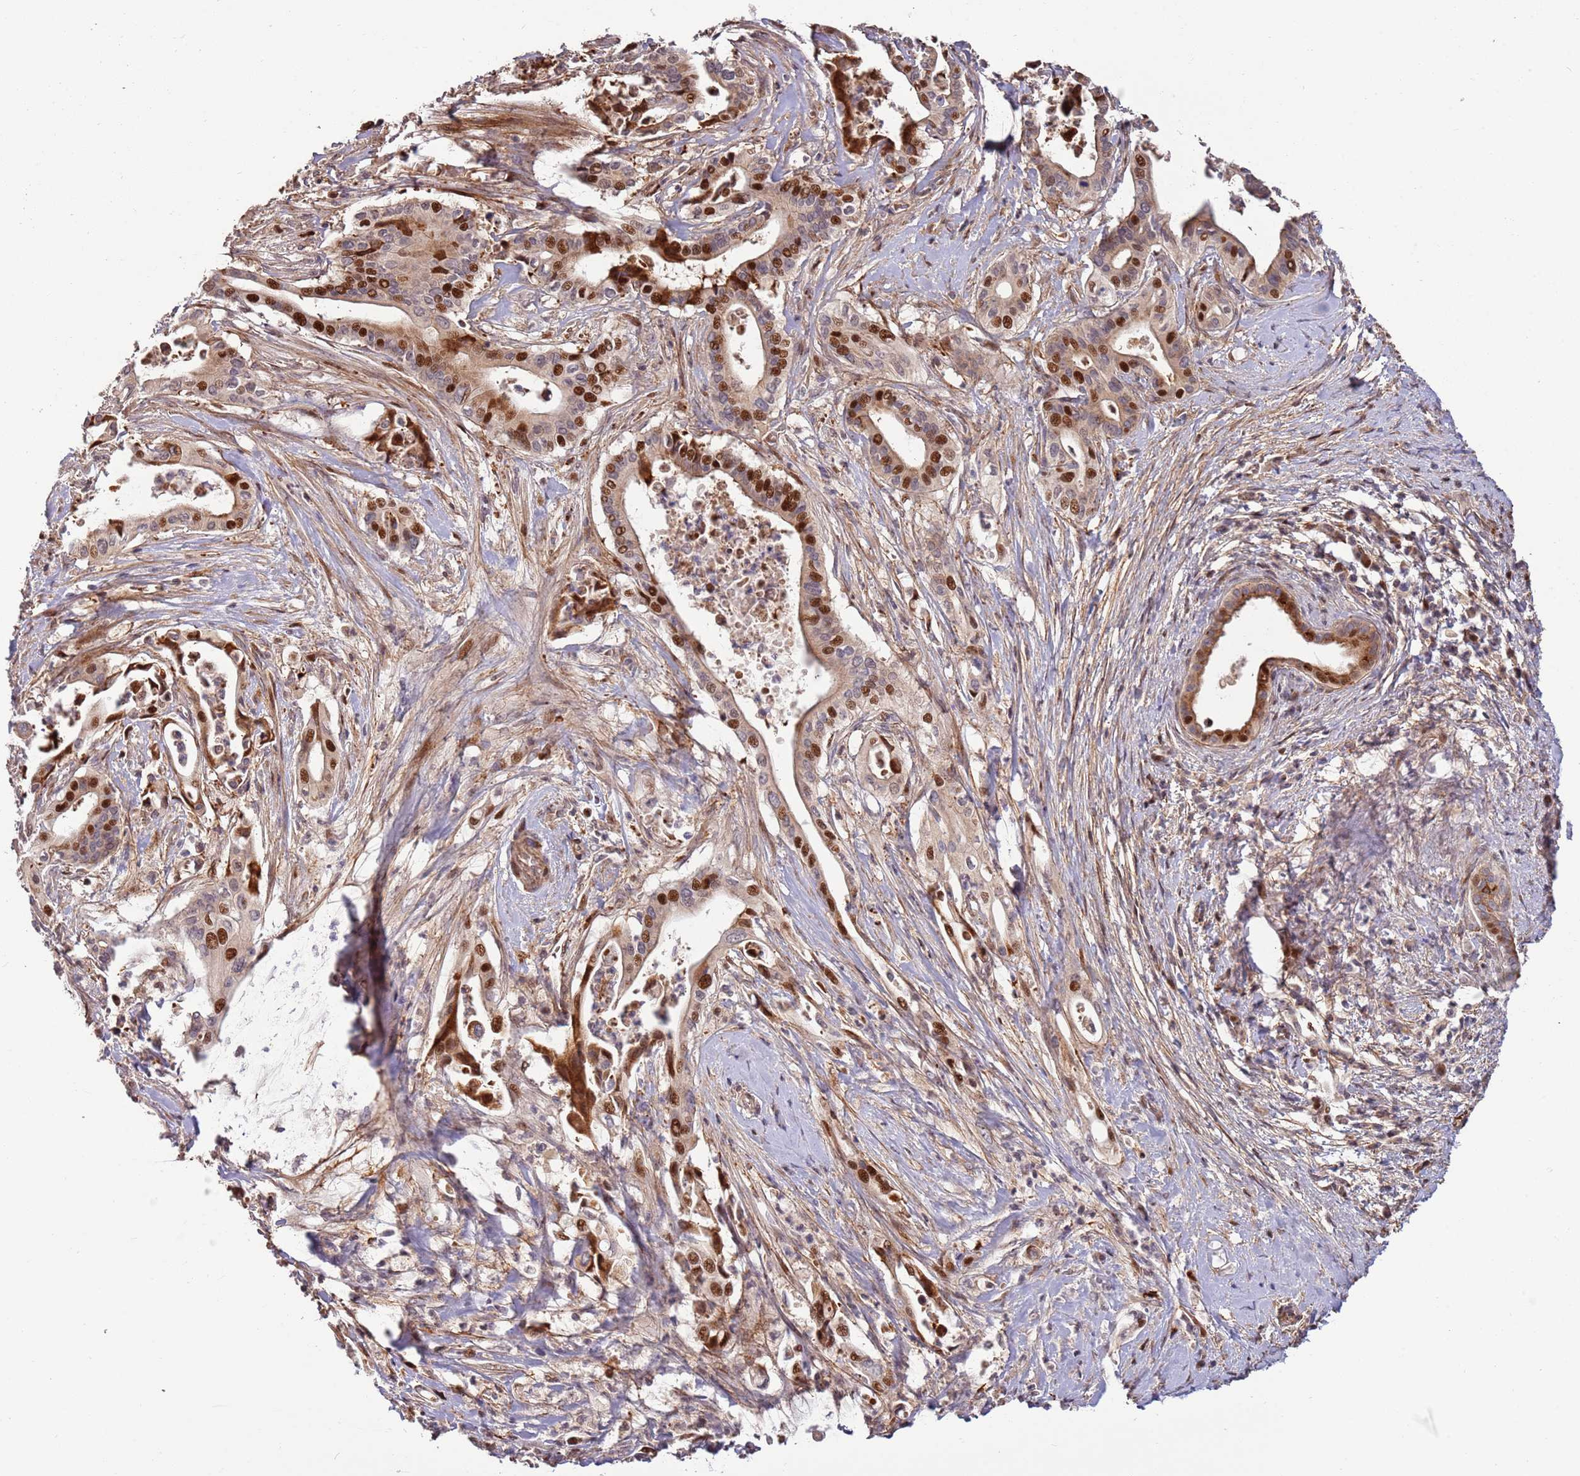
{"staining": {"intensity": "strong", "quantity": "25%-75%", "location": "nuclear"}, "tissue": "pancreatic cancer", "cell_type": "Tumor cells", "image_type": "cancer", "snomed": [{"axis": "morphology", "description": "Adenocarcinoma, NOS"}, {"axis": "topography", "description": "Pancreas"}], "caption": "This image reveals IHC staining of human pancreatic adenocarcinoma, with high strong nuclear expression in about 25%-75% of tumor cells.", "gene": "RHBDL1", "patient": {"sex": "female", "age": 77}}